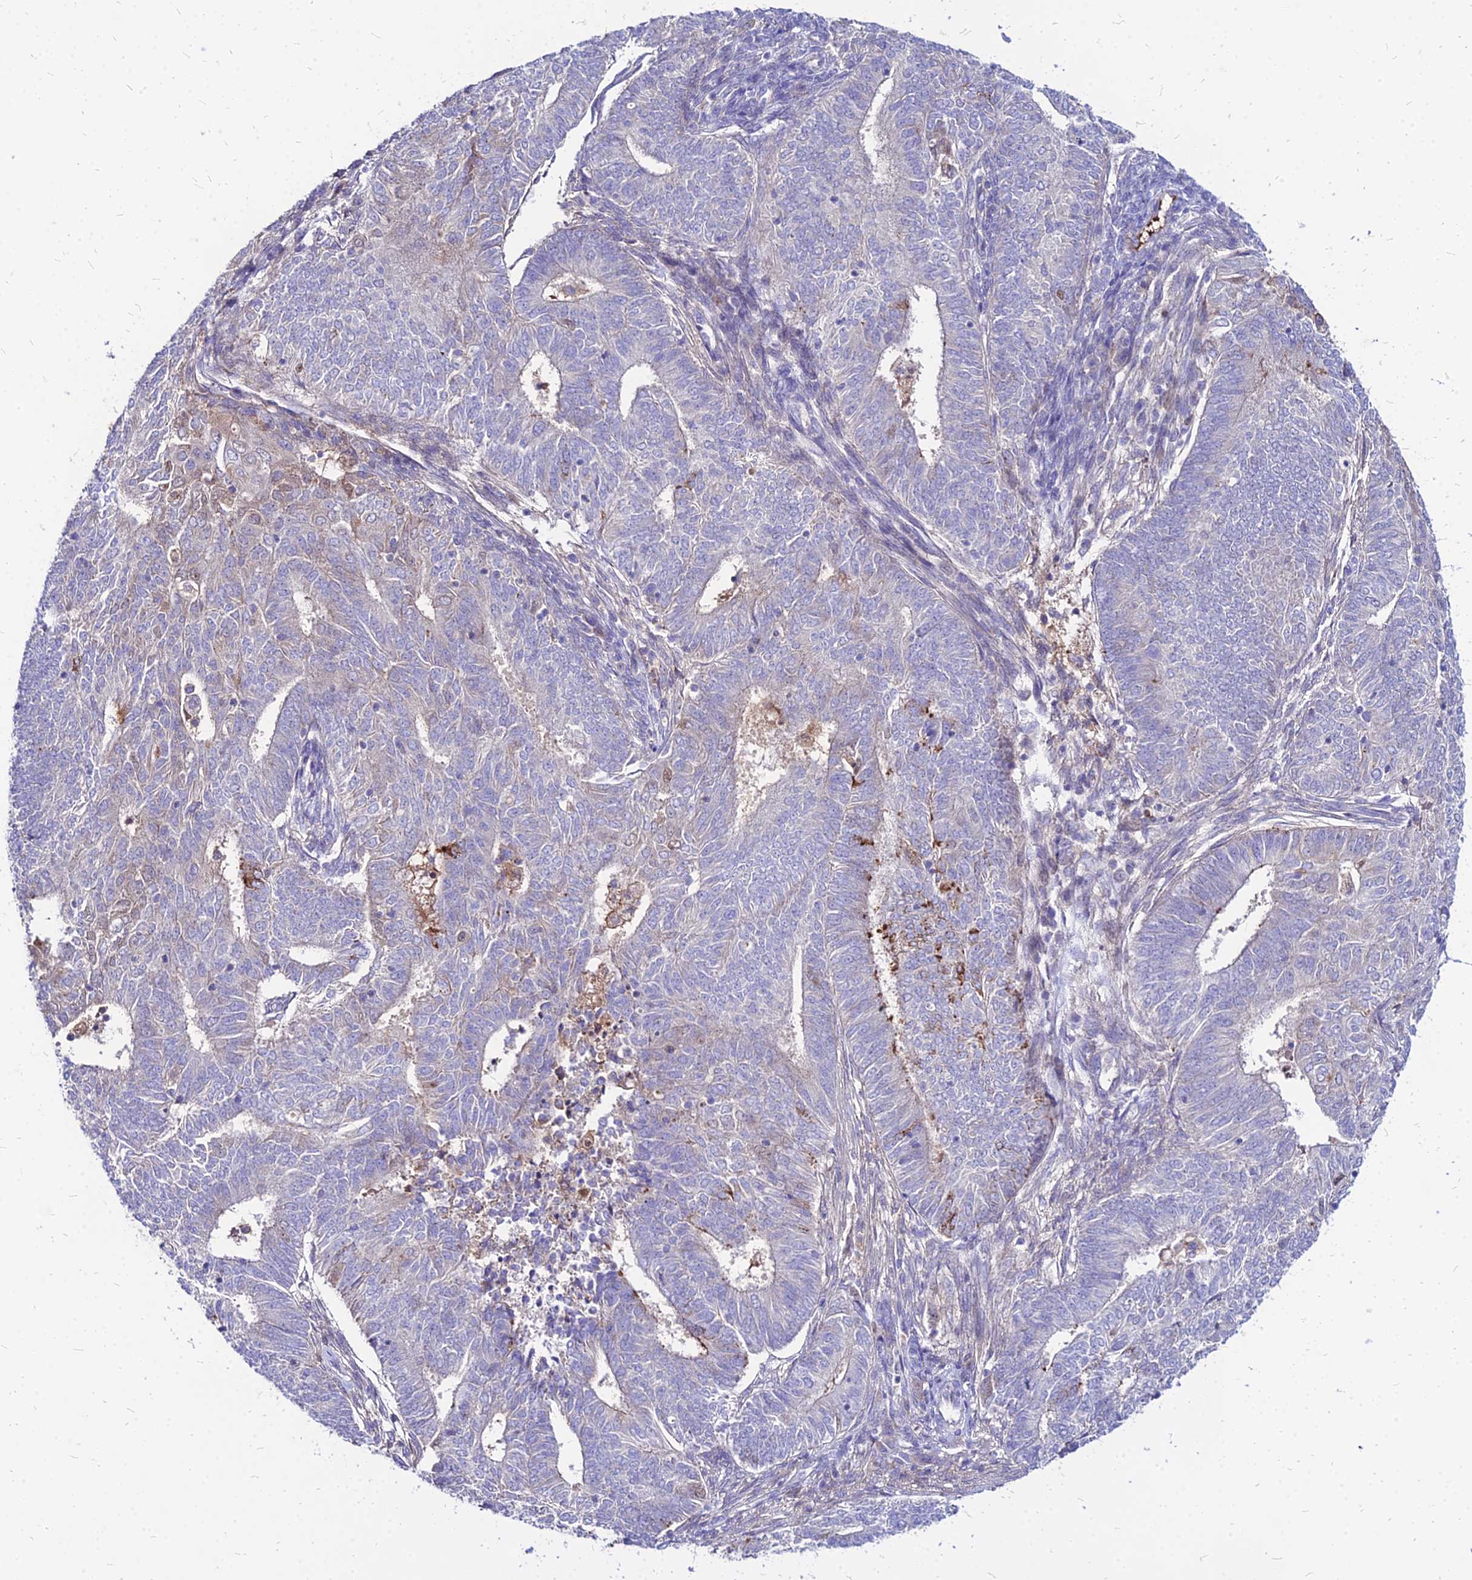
{"staining": {"intensity": "negative", "quantity": "none", "location": "none"}, "tissue": "endometrial cancer", "cell_type": "Tumor cells", "image_type": "cancer", "snomed": [{"axis": "morphology", "description": "Adenocarcinoma, NOS"}, {"axis": "topography", "description": "Endometrium"}], "caption": "An immunohistochemistry histopathology image of adenocarcinoma (endometrial) is shown. There is no staining in tumor cells of adenocarcinoma (endometrial).", "gene": "ACSM6", "patient": {"sex": "female", "age": 62}}